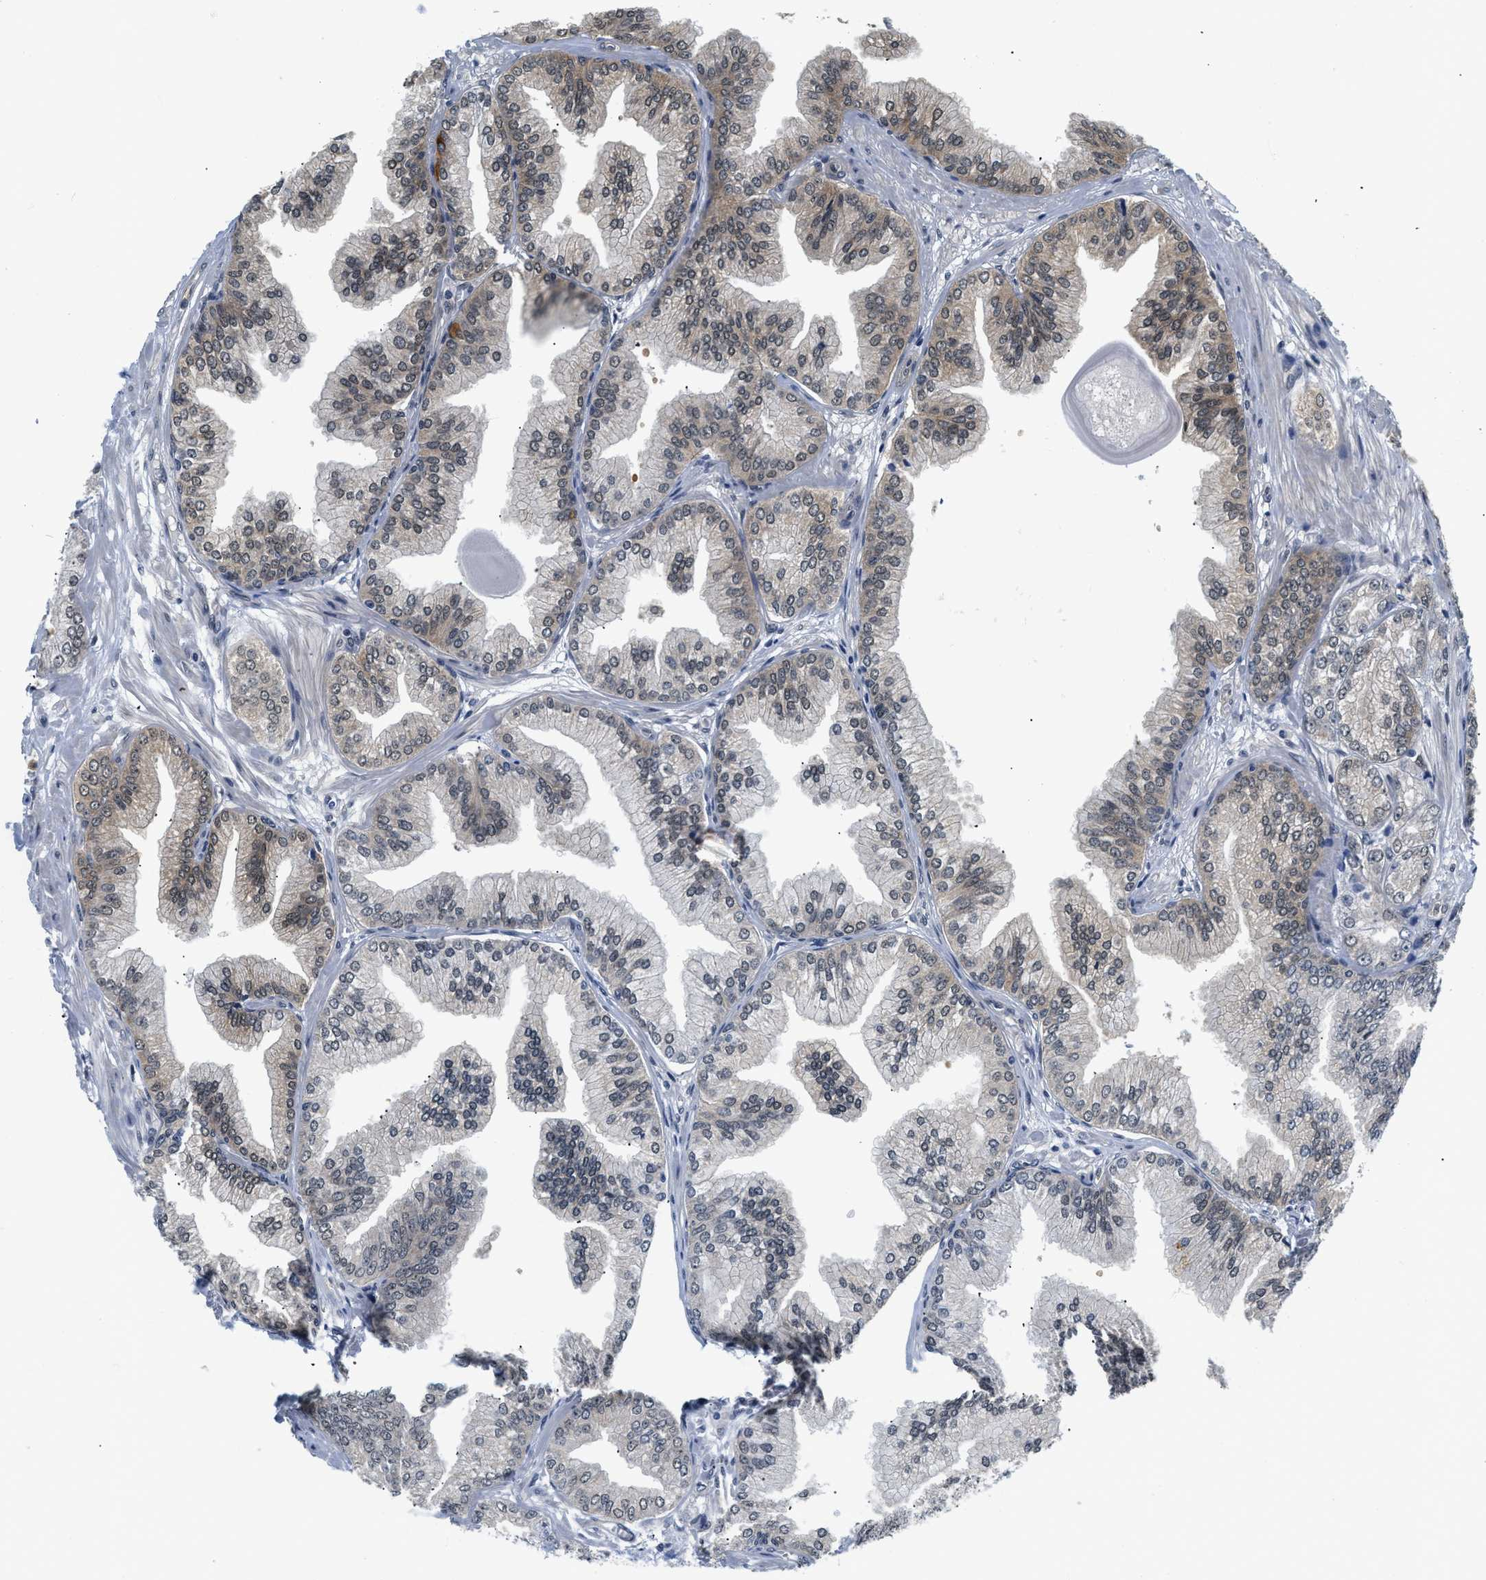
{"staining": {"intensity": "weak", "quantity": ">75%", "location": "nuclear"}, "tissue": "prostate cancer", "cell_type": "Tumor cells", "image_type": "cancer", "snomed": [{"axis": "morphology", "description": "Adenocarcinoma, Low grade"}, {"axis": "topography", "description": "Prostate"}], "caption": "Prostate cancer (adenocarcinoma (low-grade)) was stained to show a protein in brown. There is low levels of weak nuclear expression in about >75% of tumor cells.", "gene": "SMAD4", "patient": {"sex": "male", "age": 52}}